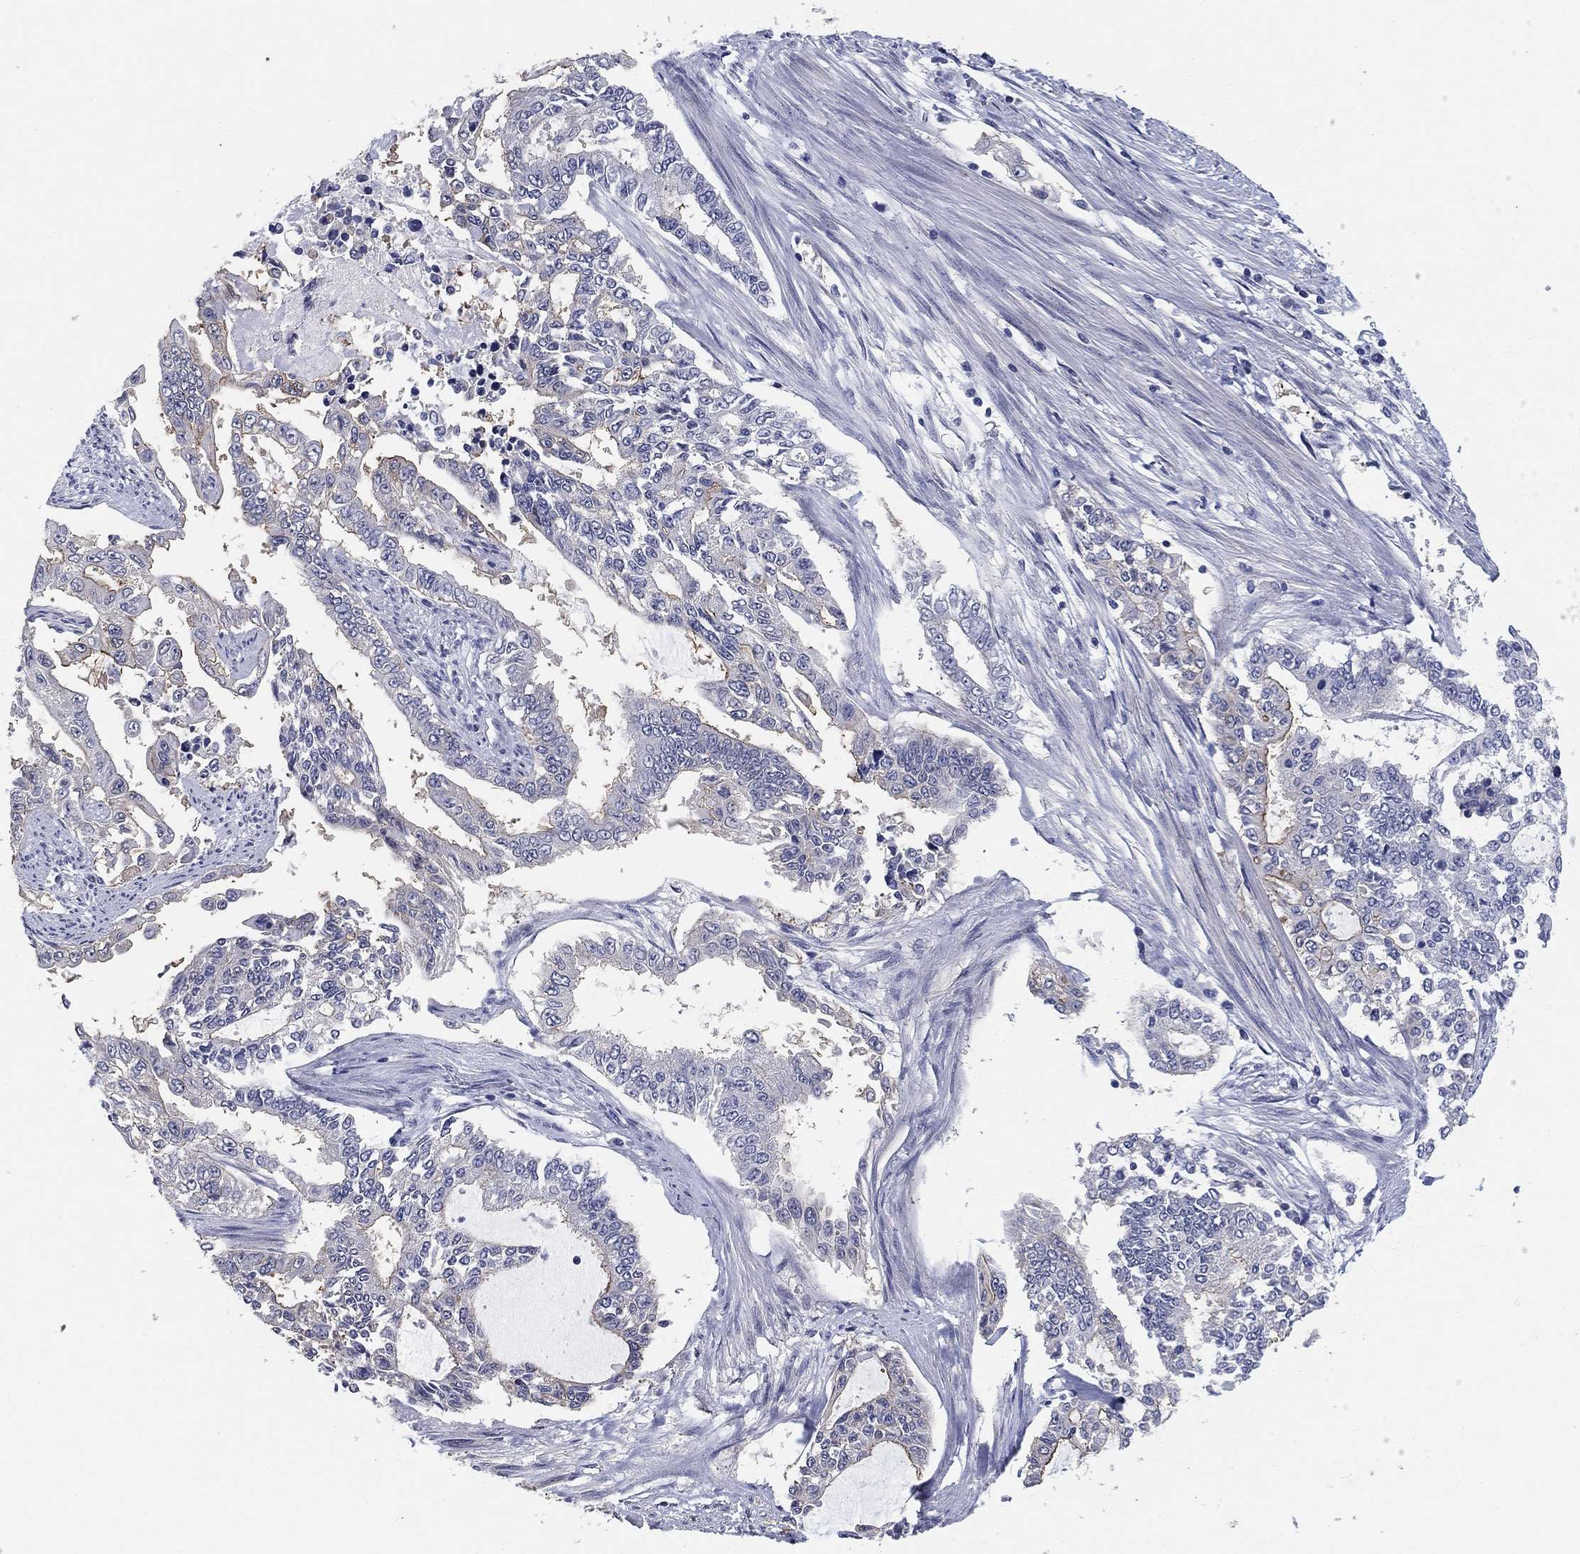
{"staining": {"intensity": "weak", "quantity": "<25%", "location": "cytoplasmic/membranous"}, "tissue": "endometrial cancer", "cell_type": "Tumor cells", "image_type": "cancer", "snomed": [{"axis": "morphology", "description": "Adenocarcinoma, NOS"}, {"axis": "topography", "description": "Uterus"}], "caption": "Image shows no significant protein expression in tumor cells of adenocarcinoma (endometrial). Nuclei are stained in blue.", "gene": "CLUL1", "patient": {"sex": "female", "age": 59}}